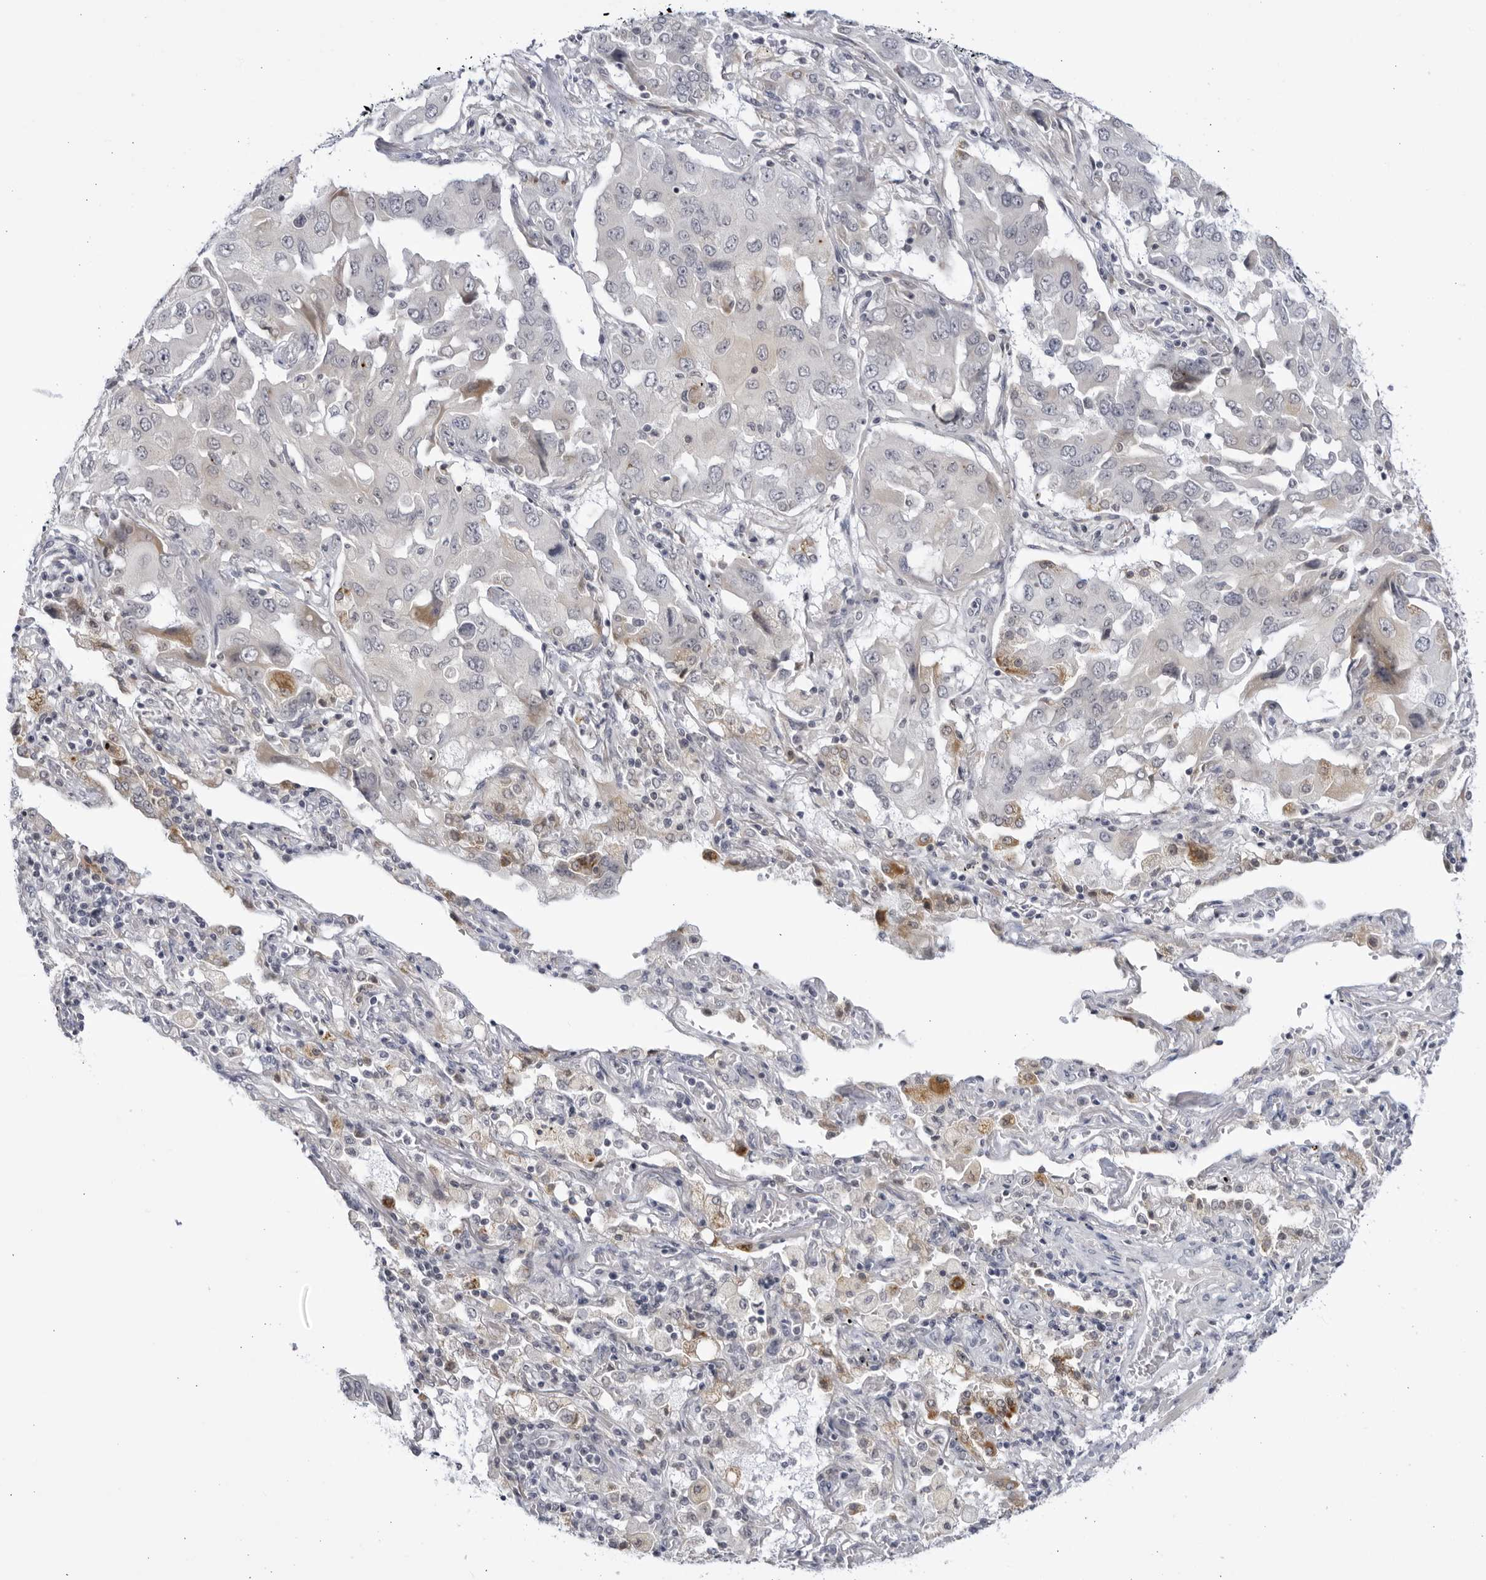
{"staining": {"intensity": "moderate", "quantity": "<25%", "location": "cytoplasmic/membranous"}, "tissue": "lung cancer", "cell_type": "Tumor cells", "image_type": "cancer", "snomed": [{"axis": "morphology", "description": "Adenocarcinoma, NOS"}, {"axis": "topography", "description": "Lung"}], "caption": "This micrograph demonstrates immunohistochemistry staining of lung cancer (adenocarcinoma), with low moderate cytoplasmic/membranous staining in about <25% of tumor cells.", "gene": "CNBD1", "patient": {"sex": "female", "age": 65}}